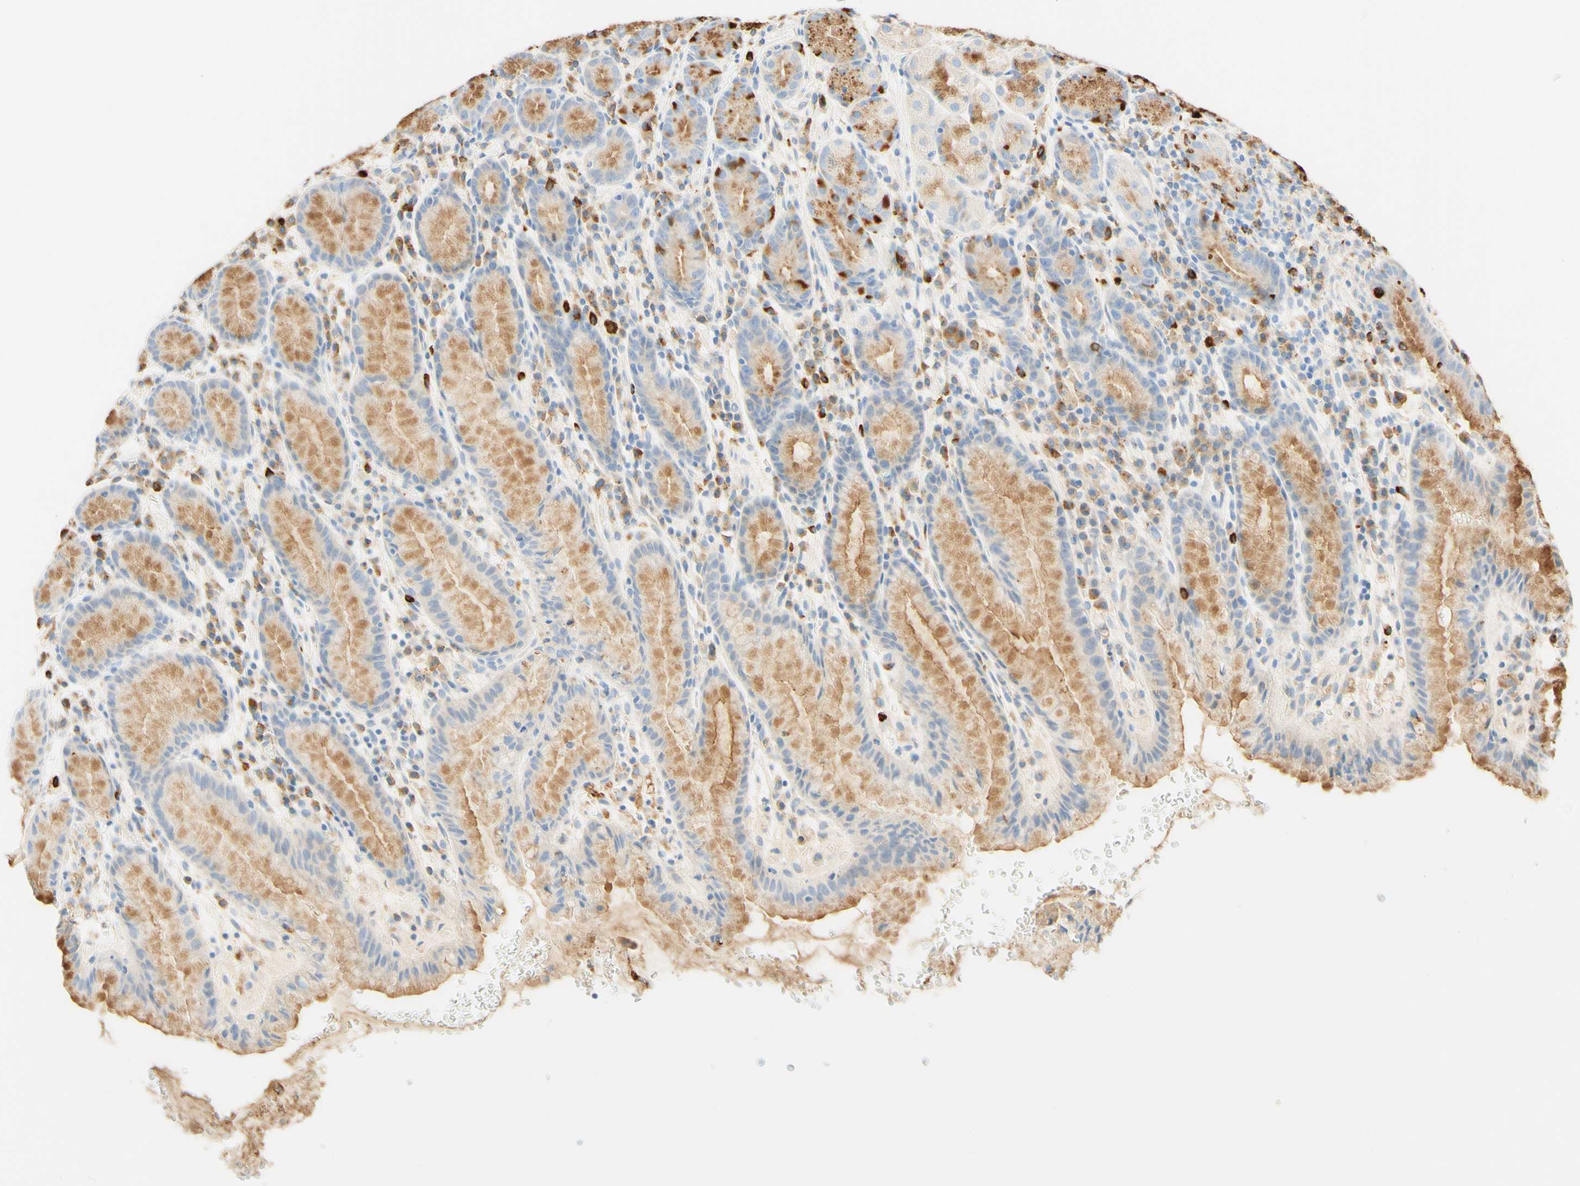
{"staining": {"intensity": "moderate", "quantity": "25%-75%", "location": "cytoplasmic/membranous"}, "tissue": "stomach", "cell_type": "Glandular cells", "image_type": "normal", "snomed": [{"axis": "morphology", "description": "Normal tissue, NOS"}, {"axis": "topography", "description": "Stomach, lower"}], "caption": "This image shows benign stomach stained with immunohistochemistry (IHC) to label a protein in brown. The cytoplasmic/membranous of glandular cells show moderate positivity for the protein. Nuclei are counter-stained blue.", "gene": "CD63", "patient": {"sex": "male", "age": 52}}